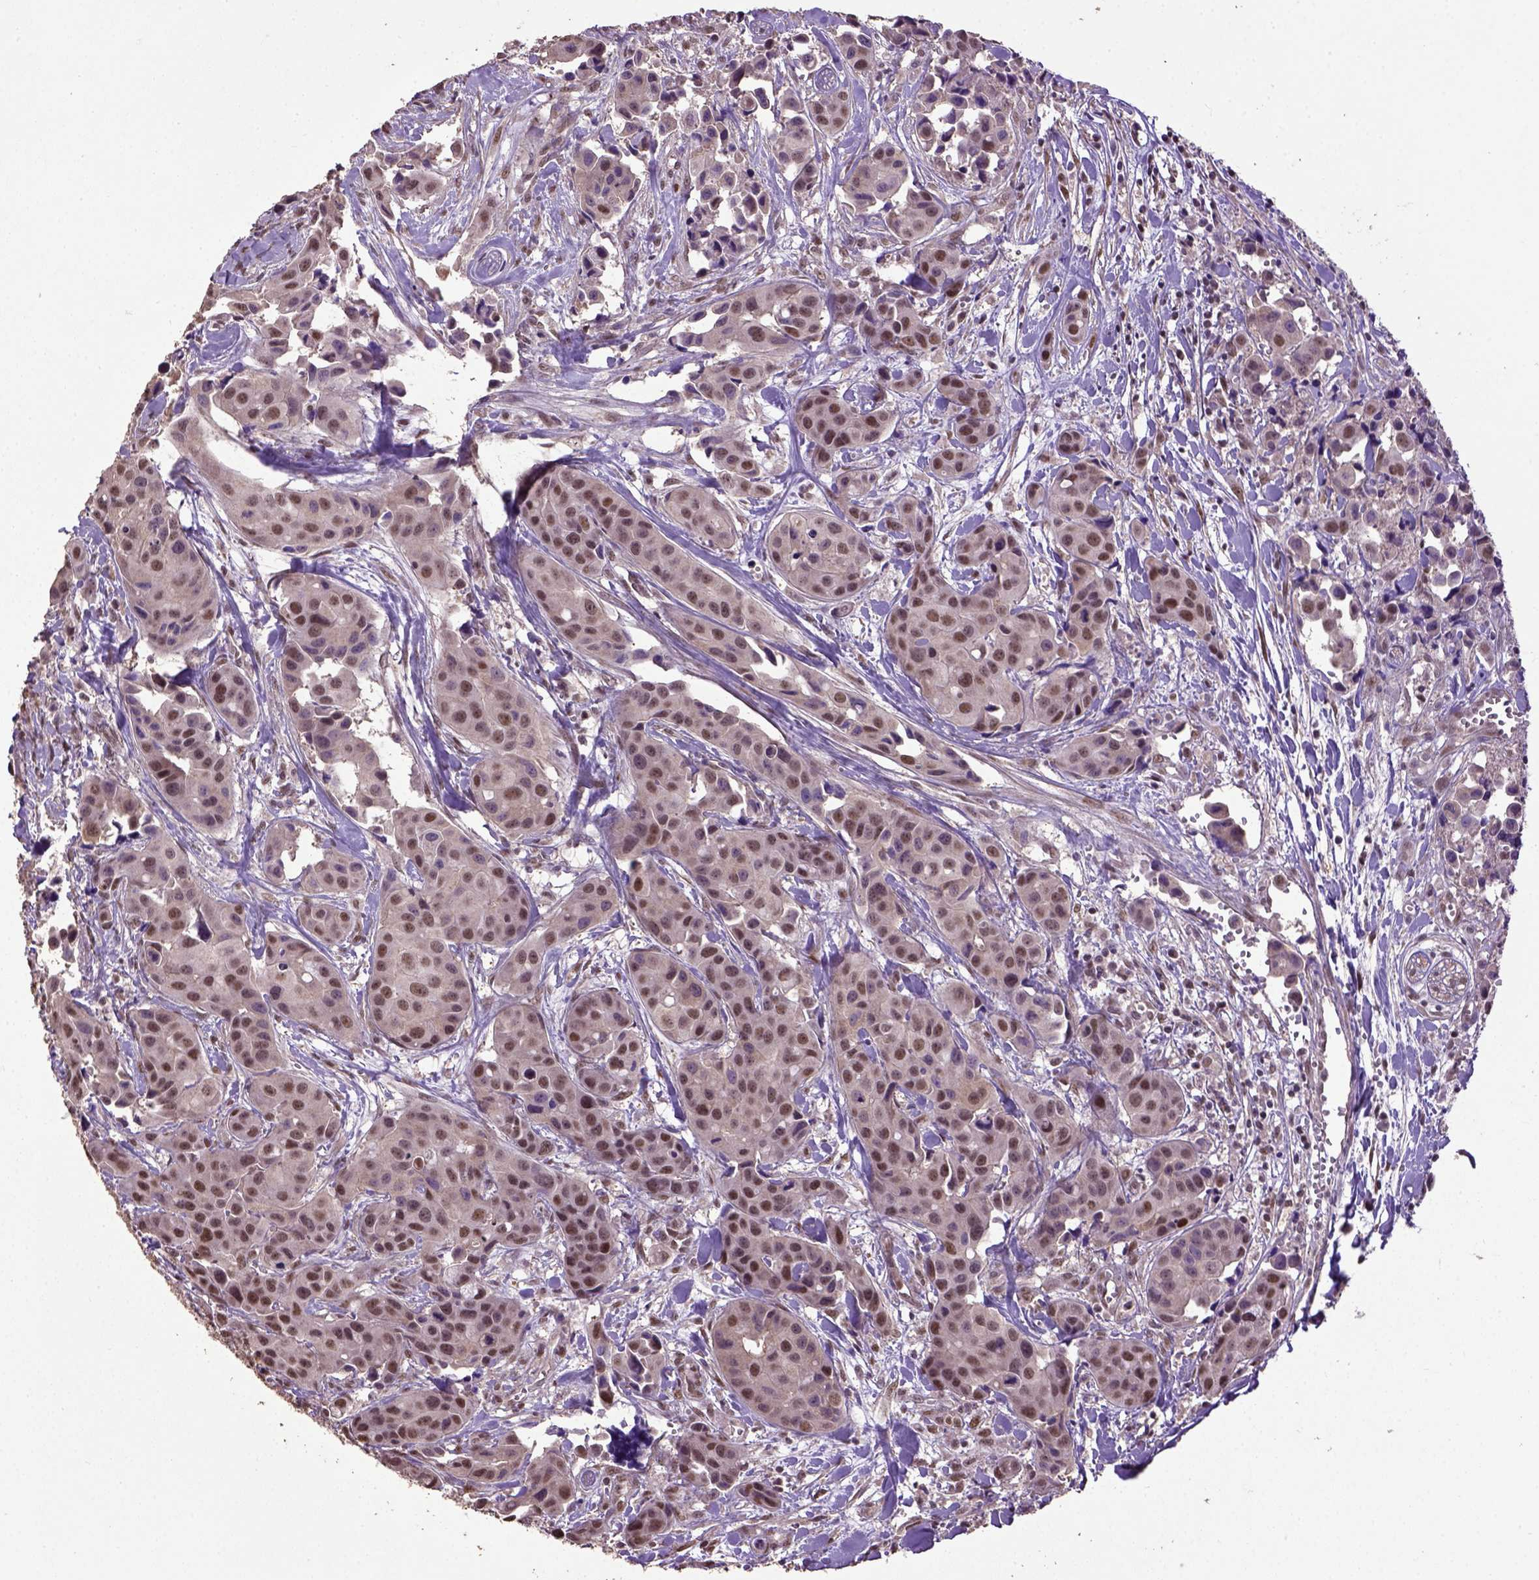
{"staining": {"intensity": "moderate", "quantity": "25%-75%", "location": "nuclear"}, "tissue": "head and neck cancer", "cell_type": "Tumor cells", "image_type": "cancer", "snomed": [{"axis": "morphology", "description": "Adenocarcinoma, NOS"}, {"axis": "topography", "description": "Head-Neck"}], "caption": "Head and neck cancer (adenocarcinoma) stained with DAB (3,3'-diaminobenzidine) immunohistochemistry exhibits medium levels of moderate nuclear expression in about 25%-75% of tumor cells. The protein is stained brown, and the nuclei are stained in blue (DAB (3,3'-diaminobenzidine) IHC with brightfield microscopy, high magnification).", "gene": "UBA3", "patient": {"sex": "male", "age": 76}}